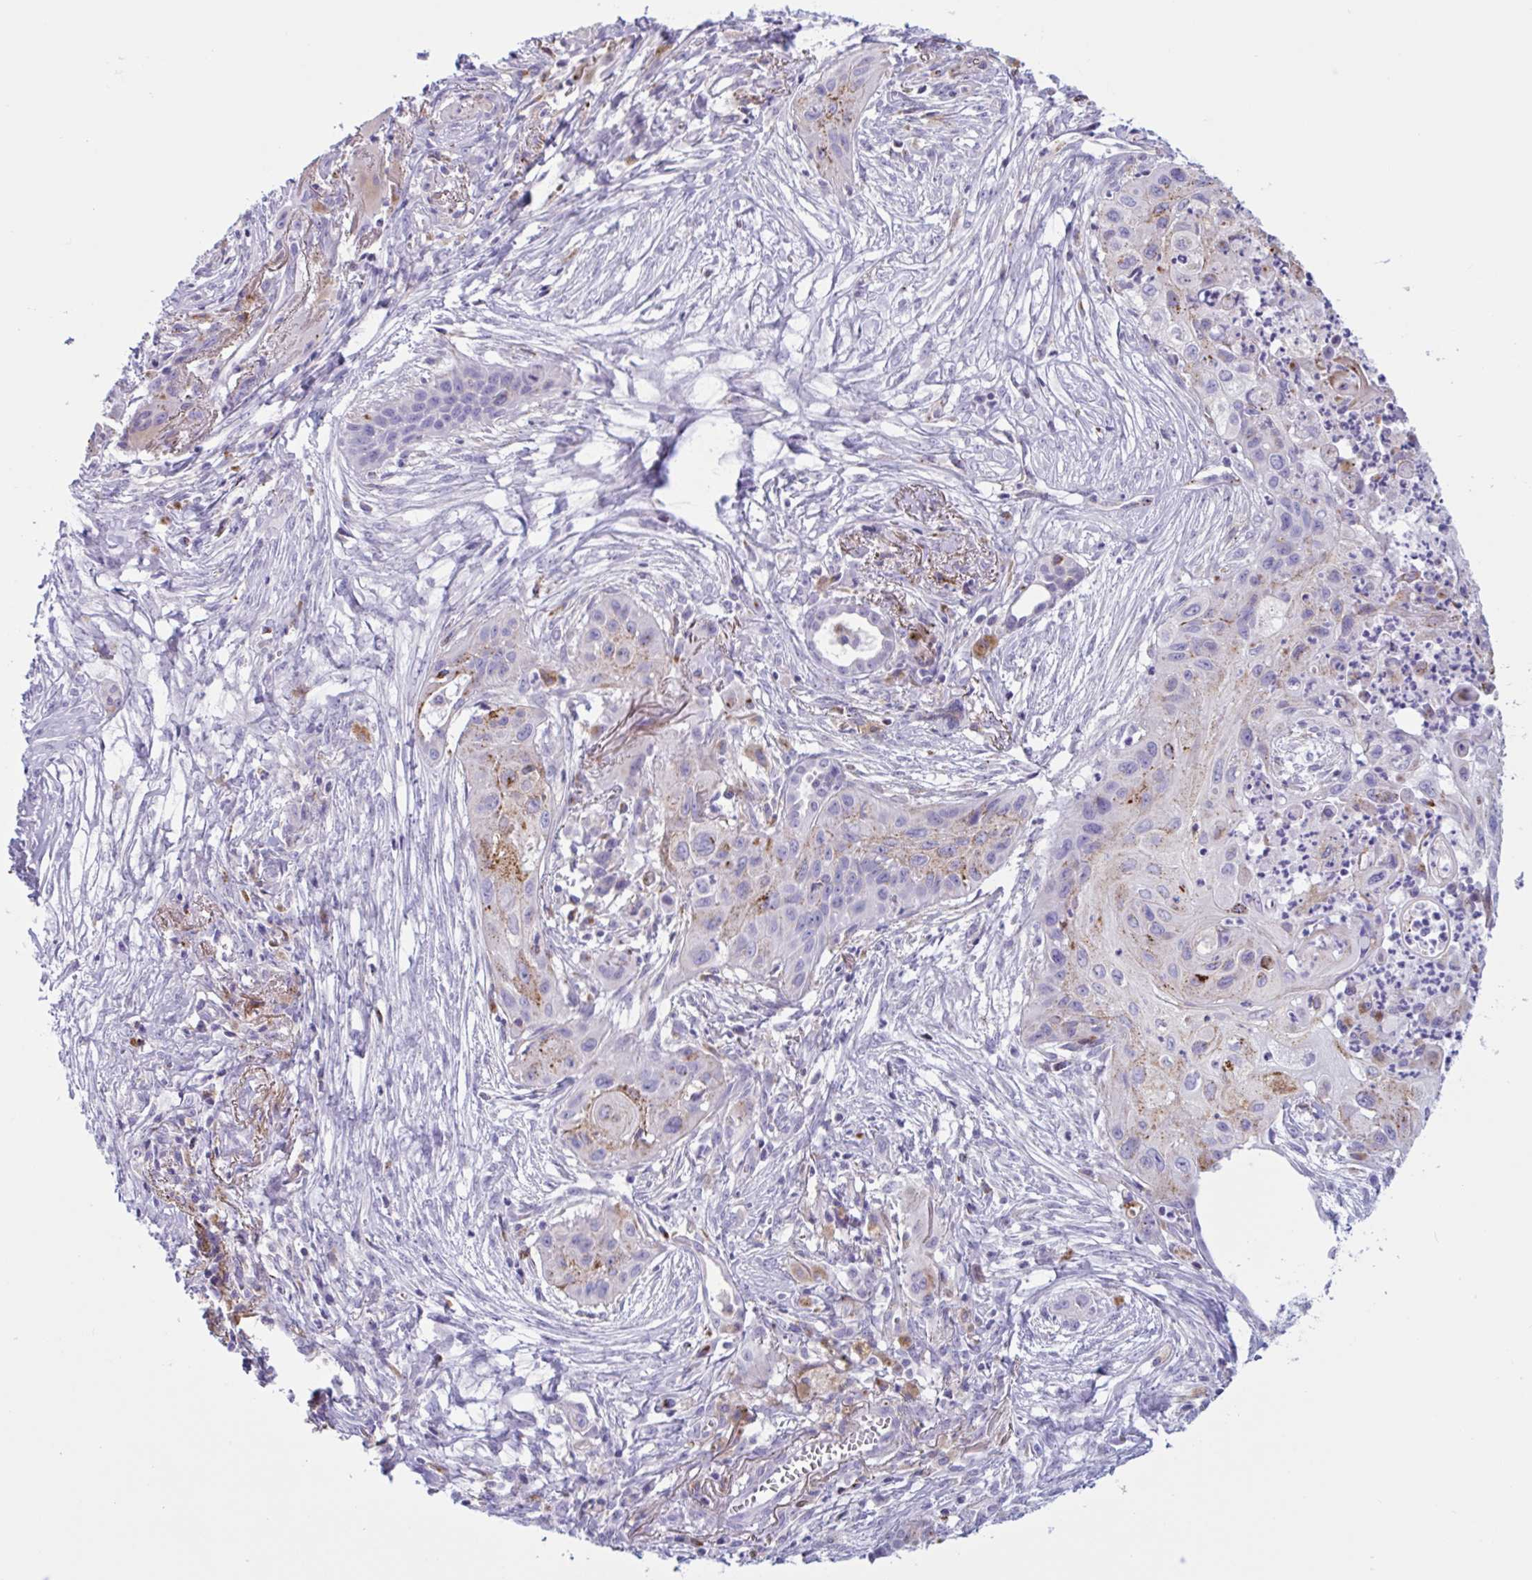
{"staining": {"intensity": "moderate", "quantity": "<25%", "location": "cytoplasmic/membranous"}, "tissue": "lung cancer", "cell_type": "Tumor cells", "image_type": "cancer", "snomed": [{"axis": "morphology", "description": "Squamous cell carcinoma, NOS"}, {"axis": "topography", "description": "Lung"}], "caption": "A high-resolution image shows immunohistochemistry (IHC) staining of lung cancer (squamous cell carcinoma), which exhibits moderate cytoplasmic/membranous positivity in about <25% of tumor cells.", "gene": "XCL1", "patient": {"sex": "male", "age": 71}}